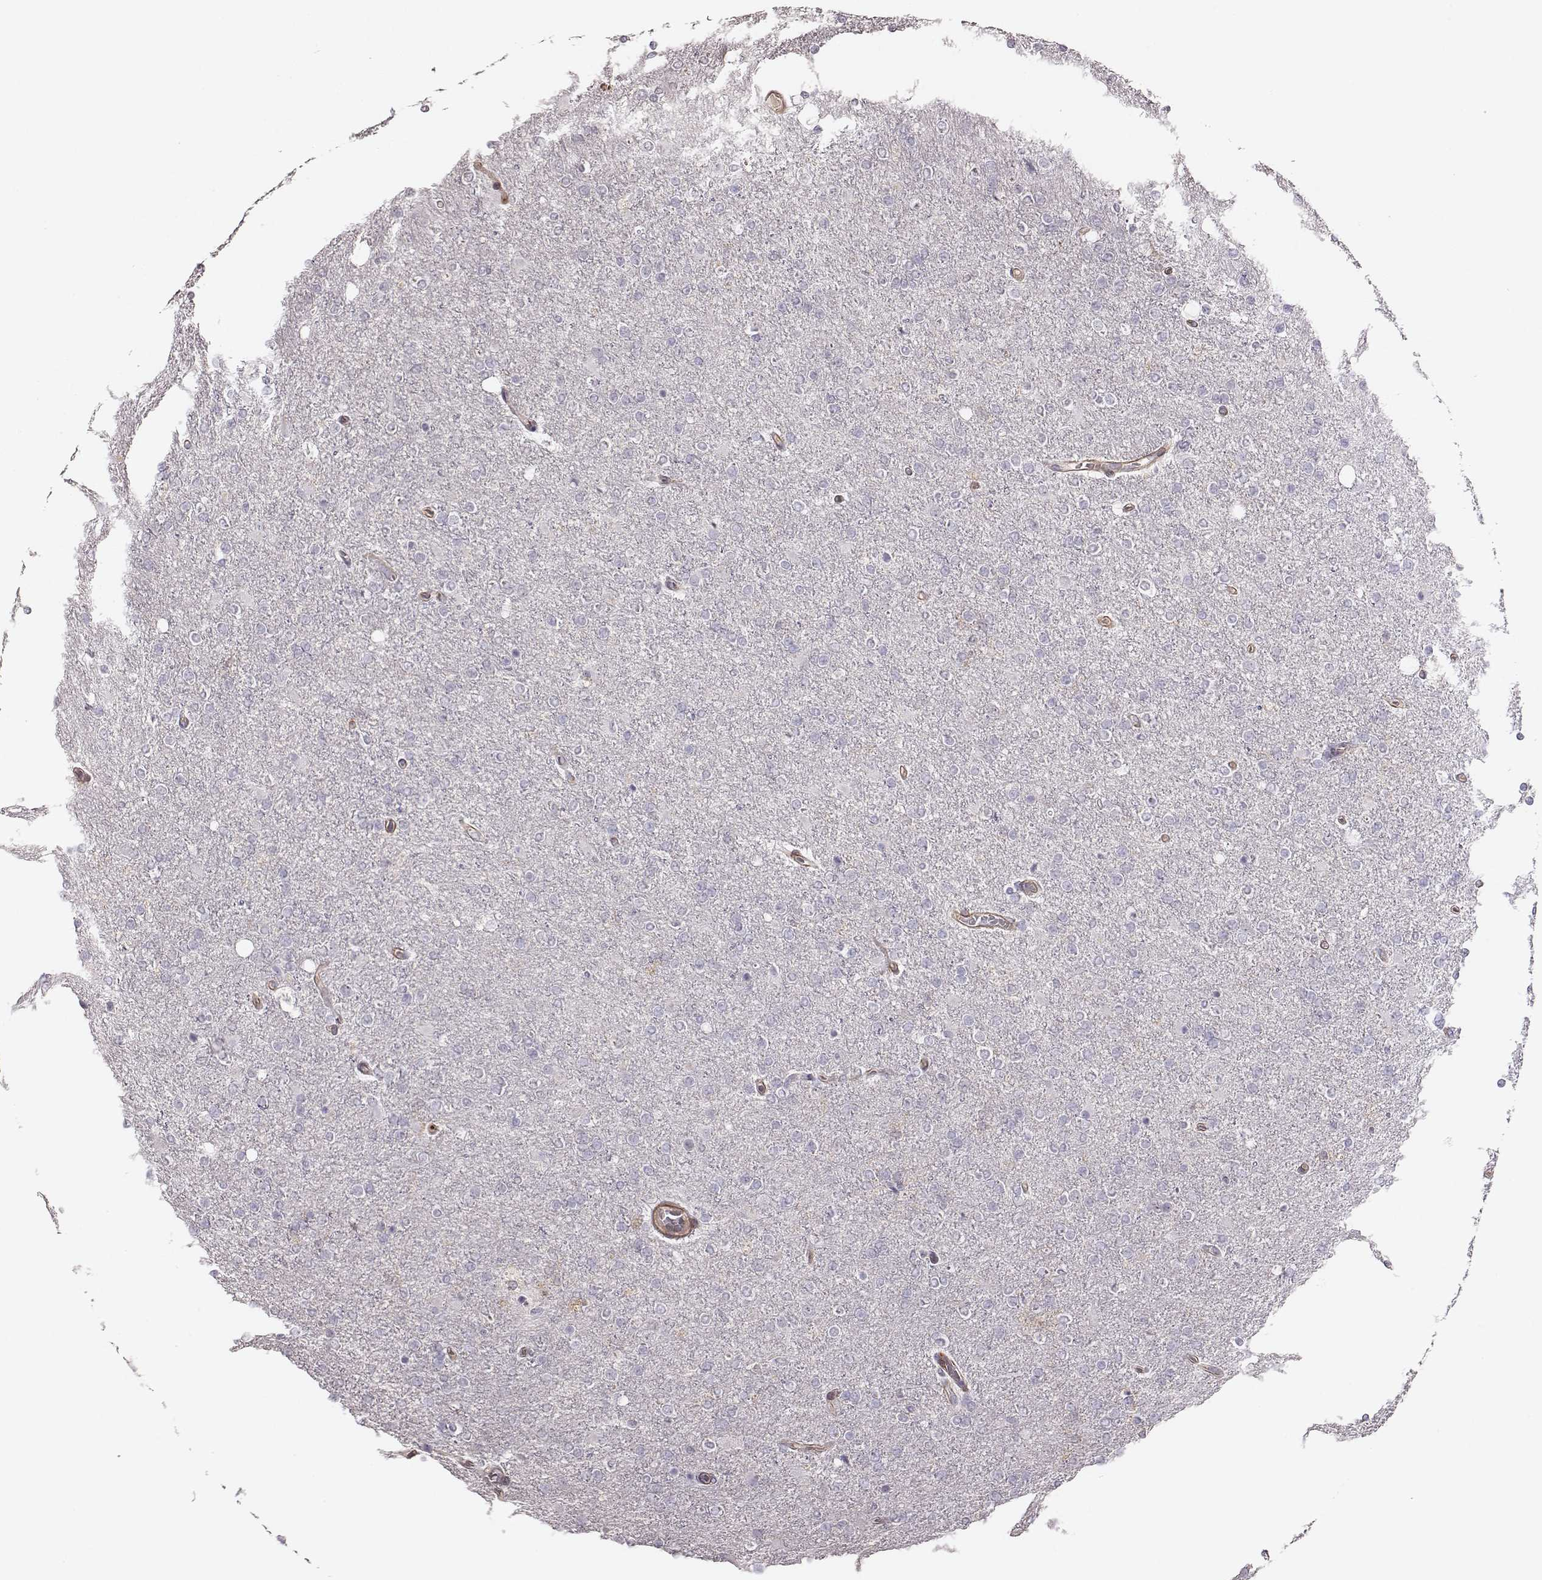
{"staining": {"intensity": "negative", "quantity": "none", "location": "none"}, "tissue": "glioma", "cell_type": "Tumor cells", "image_type": "cancer", "snomed": [{"axis": "morphology", "description": "Glioma, malignant, High grade"}, {"axis": "topography", "description": "Cerebral cortex"}], "caption": "Immunohistochemistry (IHC) of human glioma displays no positivity in tumor cells. Nuclei are stained in blue.", "gene": "ZYX", "patient": {"sex": "male", "age": 70}}